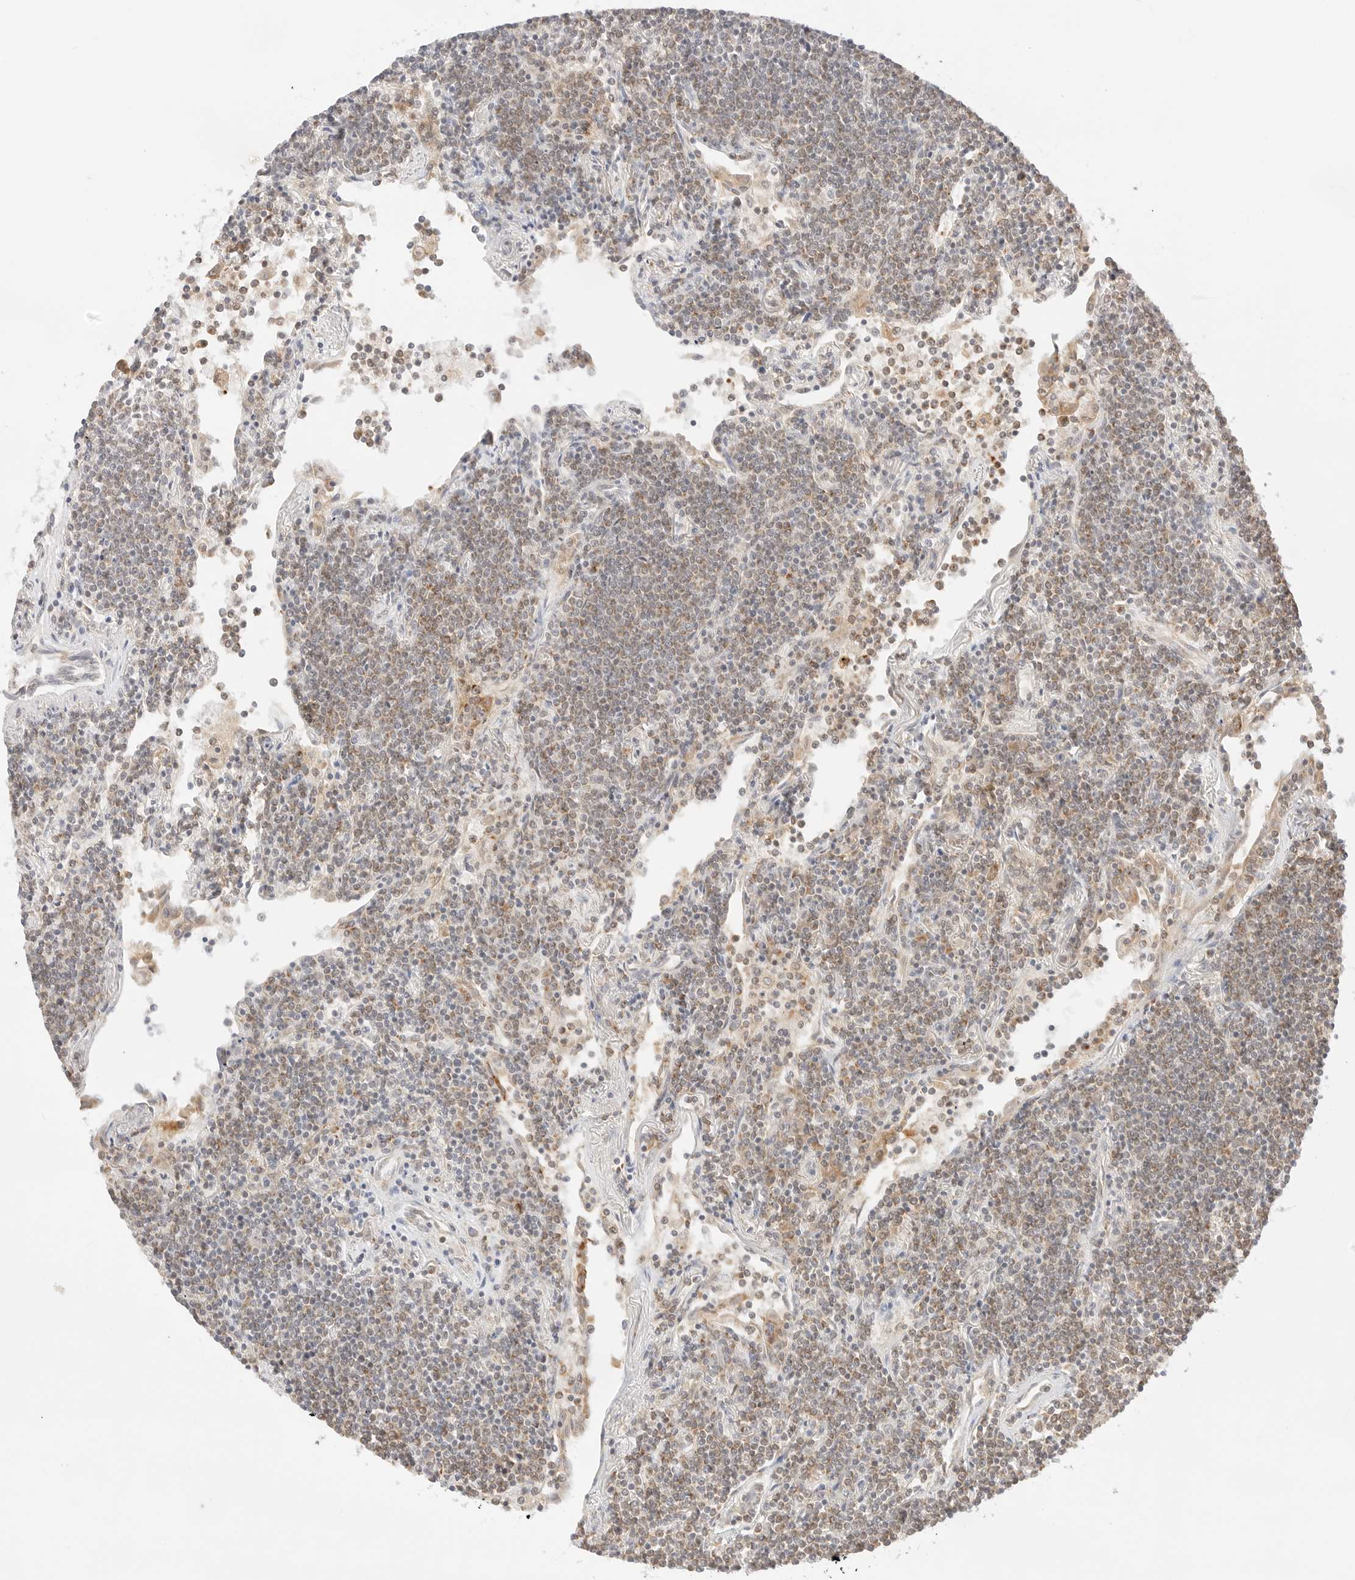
{"staining": {"intensity": "weak", "quantity": ">75%", "location": "cytoplasmic/membranous"}, "tissue": "lymphoma", "cell_type": "Tumor cells", "image_type": "cancer", "snomed": [{"axis": "morphology", "description": "Malignant lymphoma, non-Hodgkin's type, Low grade"}, {"axis": "topography", "description": "Lung"}], "caption": "A brown stain shows weak cytoplasmic/membranous positivity of a protein in human low-grade malignant lymphoma, non-Hodgkin's type tumor cells.", "gene": "ERO1B", "patient": {"sex": "female", "age": 71}}